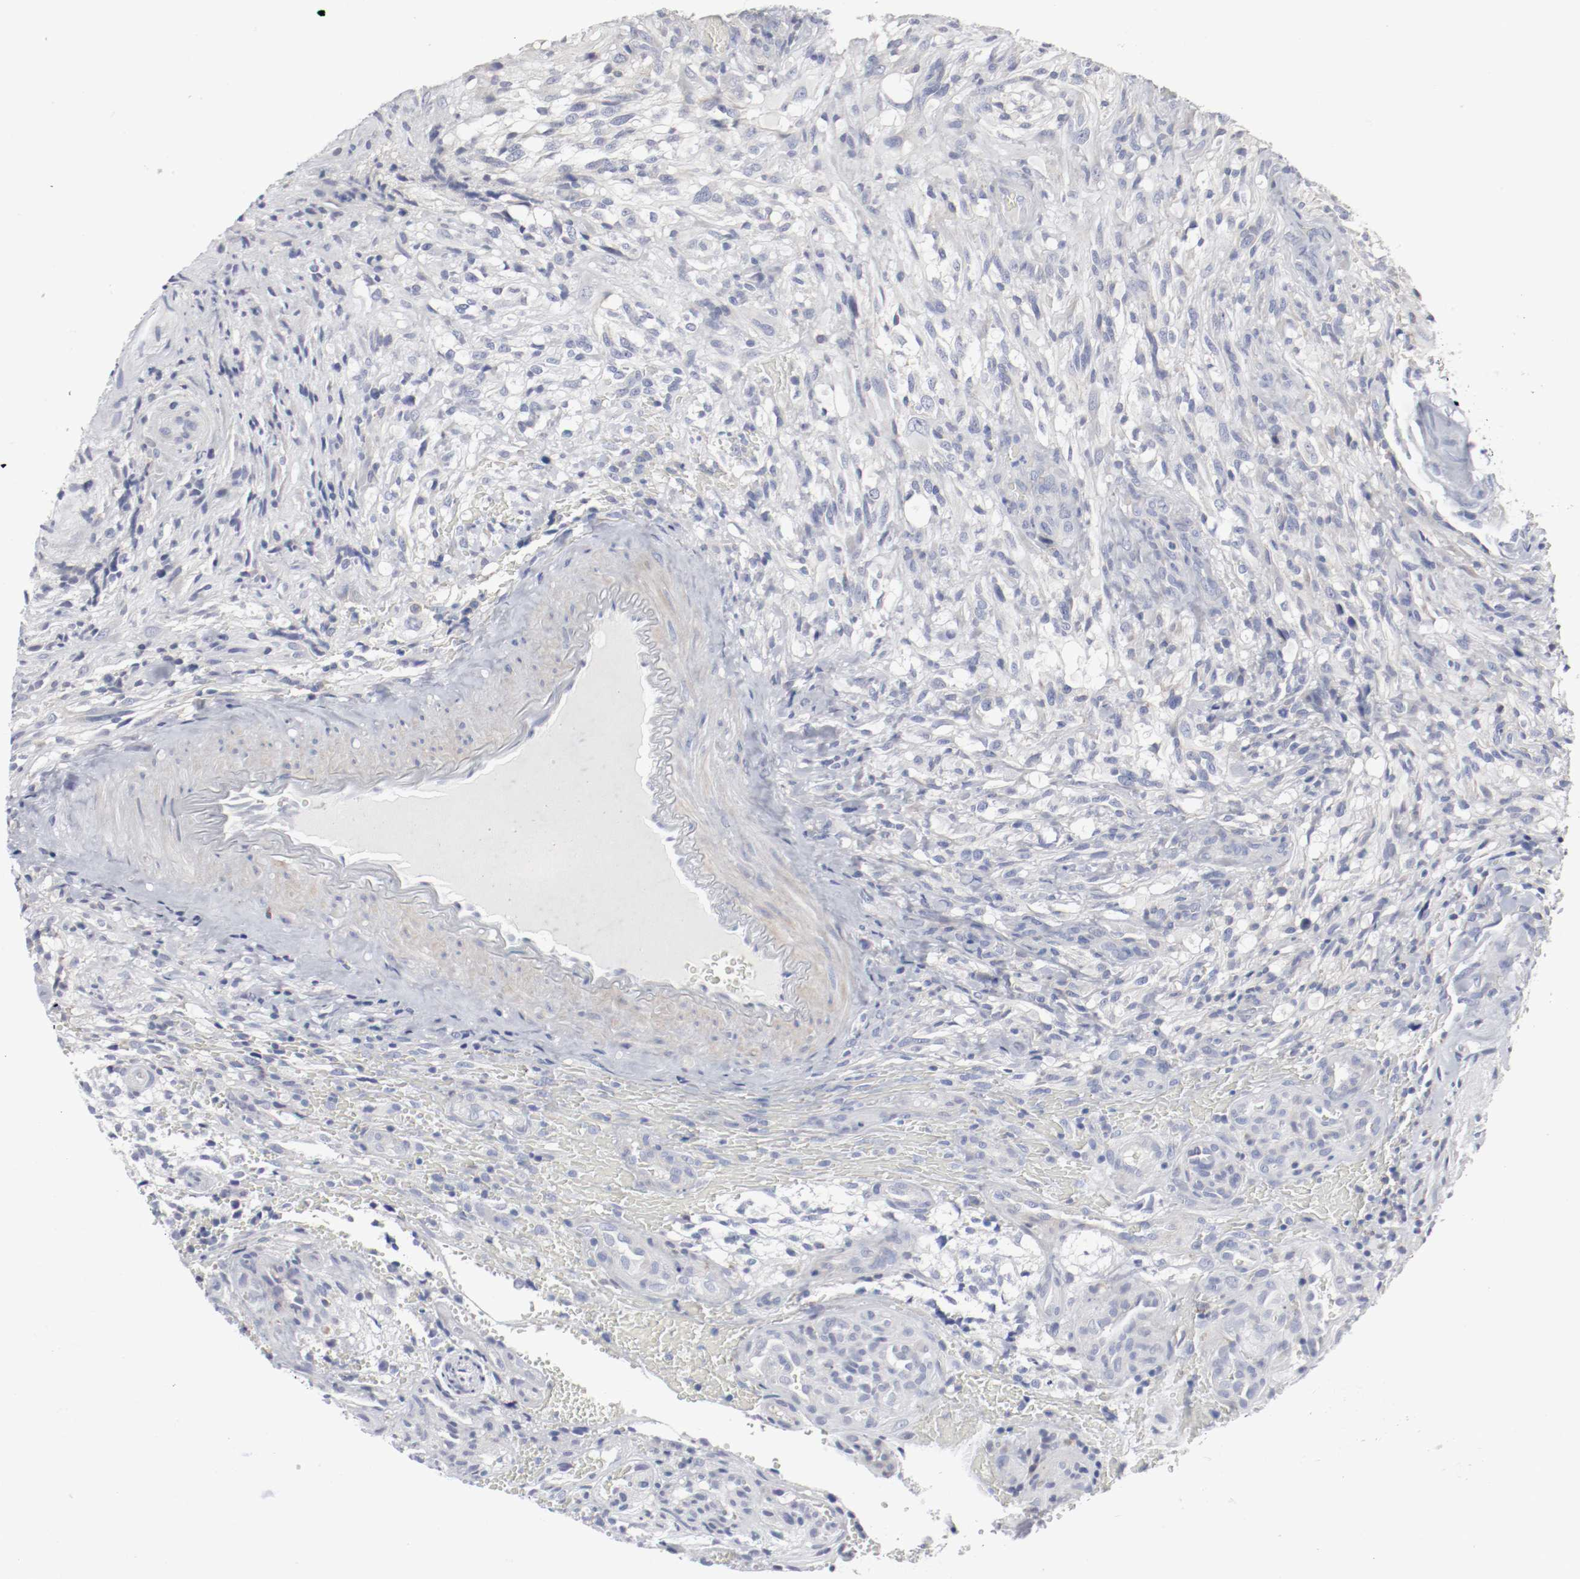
{"staining": {"intensity": "negative", "quantity": "none", "location": "none"}, "tissue": "glioma", "cell_type": "Tumor cells", "image_type": "cancer", "snomed": [{"axis": "morphology", "description": "Normal tissue, NOS"}, {"axis": "morphology", "description": "Glioma, malignant, High grade"}, {"axis": "topography", "description": "Cerebral cortex"}], "caption": "Micrograph shows no protein expression in tumor cells of malignant high-grade glioma tissue.", "gene": "FGFBP1", "patient": {"sex": "male", "age": 75}}